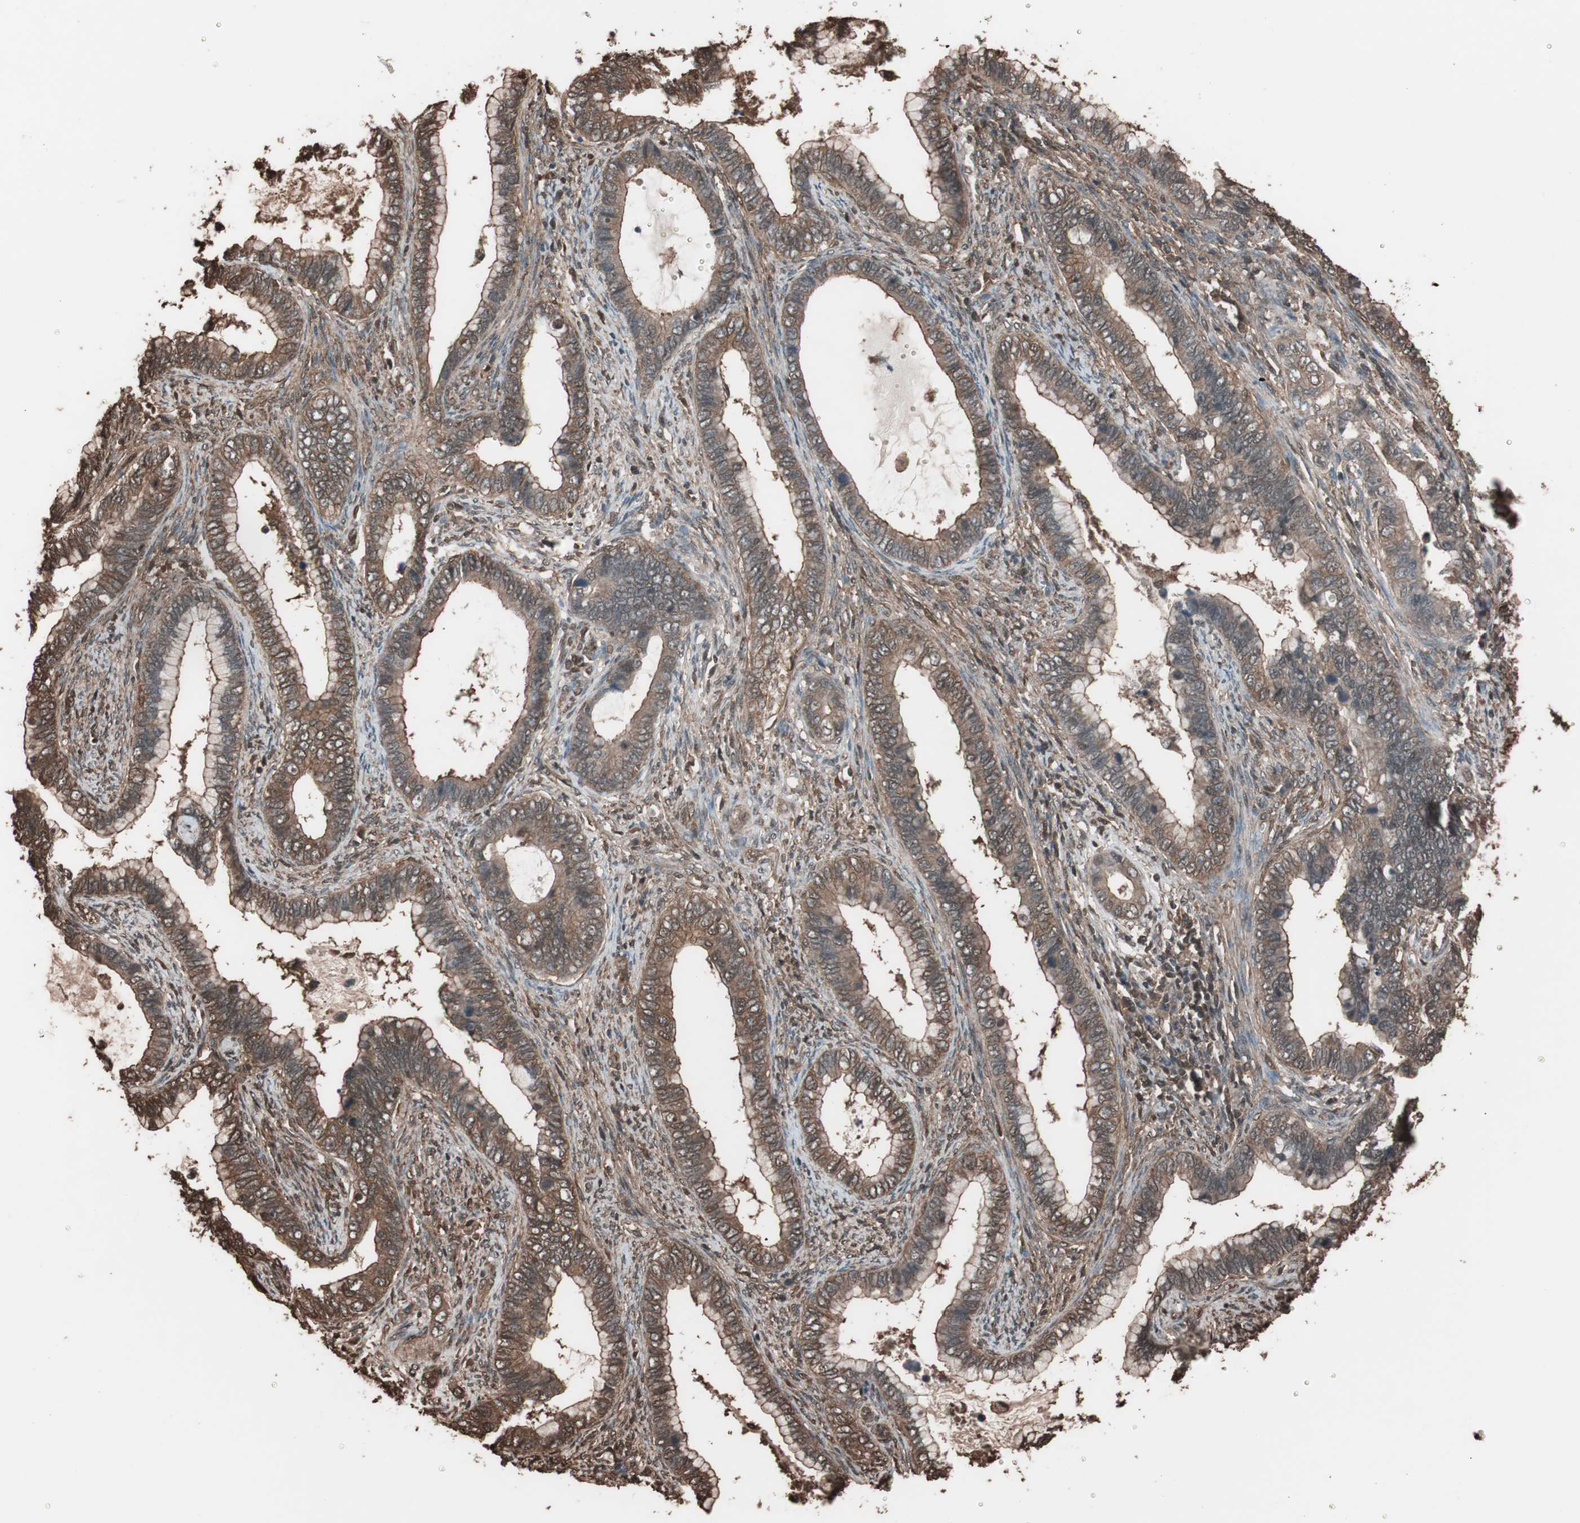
{"staining": {"intensity": "moderate", "quantity": ">75%", "location": "cytoplasmic/membranous"}, "tissue": "cervical cancer", "cell_type": "Tumor cells", "image_type": "cancer", "snomed": [{"axis": "morphology", "description": "Adenocarcinoma, NOS"}, {"axis": "topography", "description": "Cervix"}], "caption": "A photomicrograph showing moderate cytoplasmic/membranous staining in approximately >75% of tumor cells in cervical adenocarcinoma, as visualized by brown immunohistochemical staining.", "gene": "CALM2", "patient": {"sex": "female", "age": 44}}